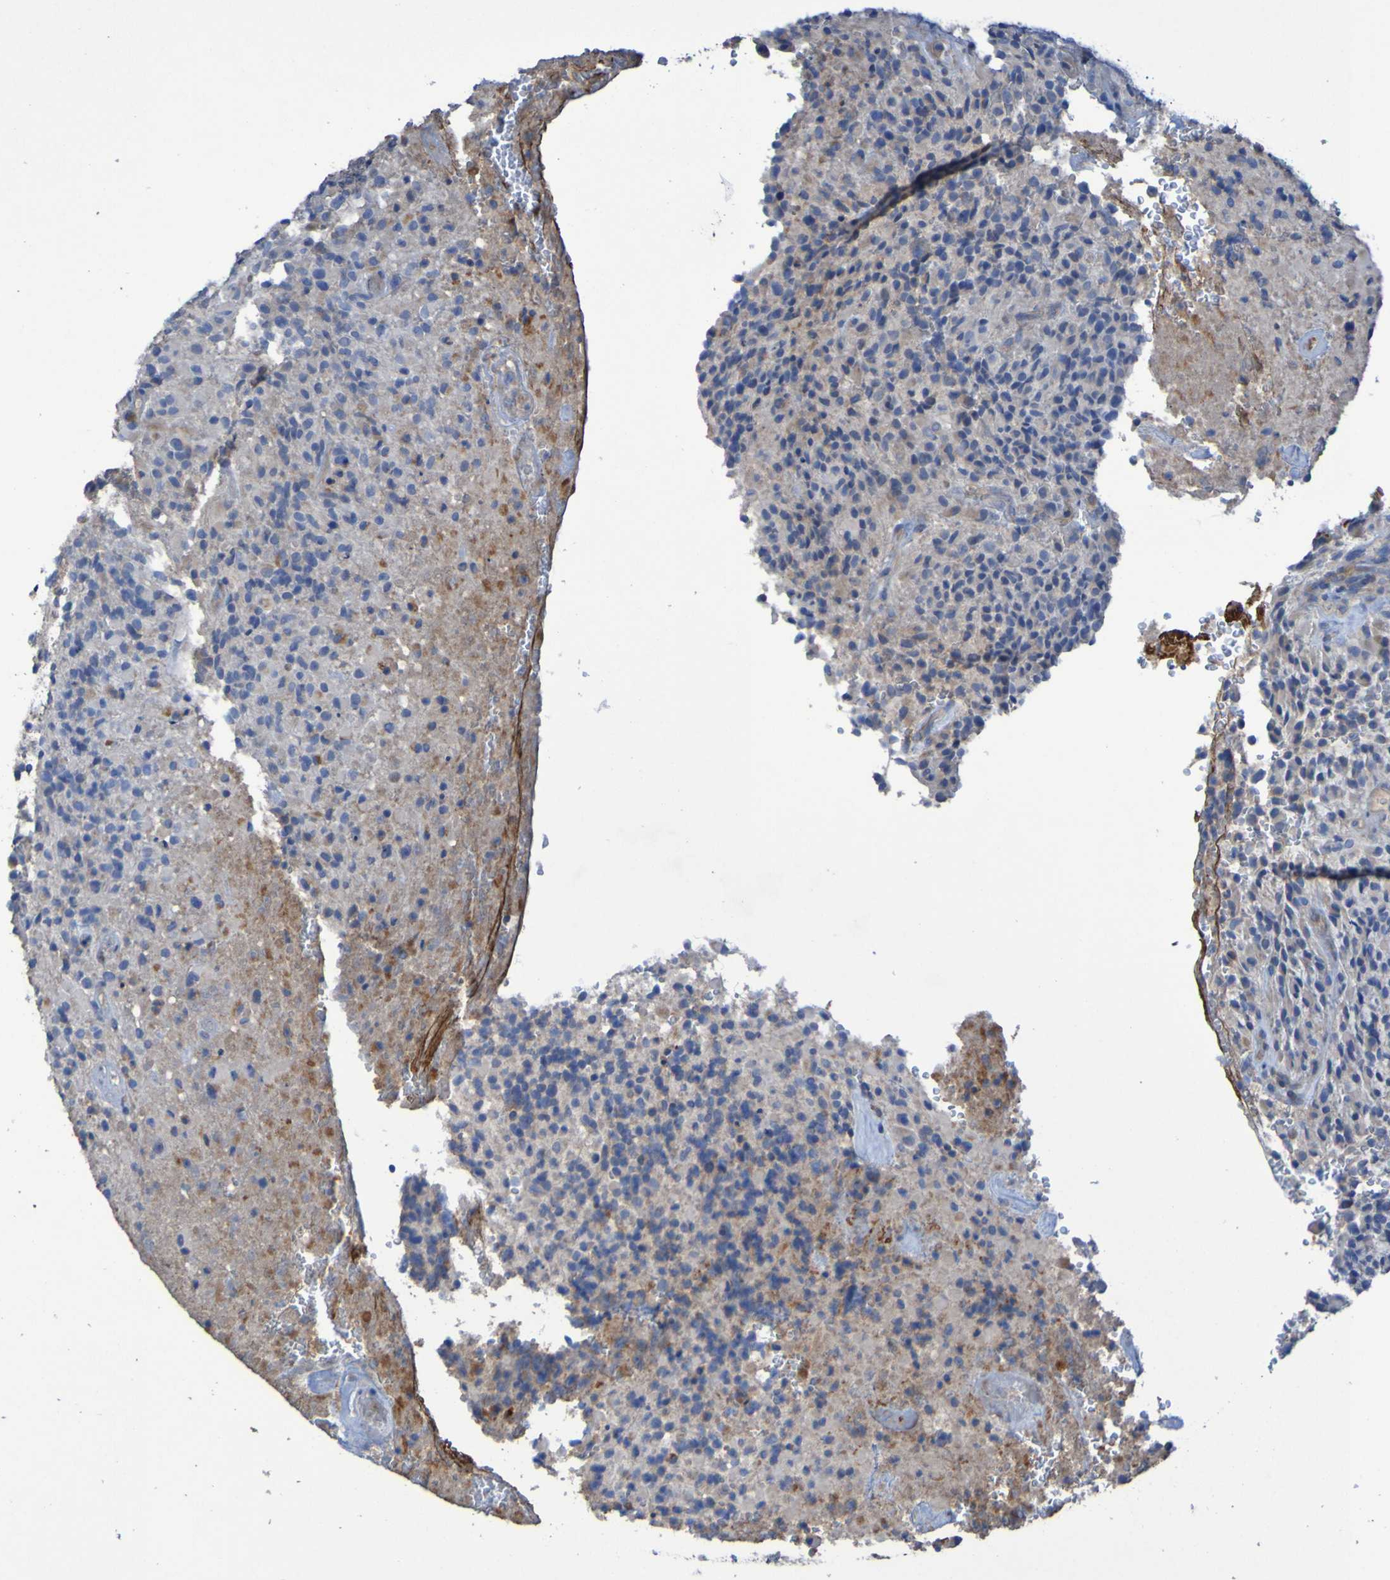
{"staining": {"intensity": "weak", "quantity": "<25%", "location": "cytoplasmic/membranous"}, "tissue": "glioma", "cell_type": "Tumor cells", "image_type": "cancer", "snomed": [{"axis": "morphology", "description": "Glioma, malignant, High grade"}, {"axis": "topography", "description": "Brain"}], "caption": "High magnification brightfield microscopy of glioma stained with DAB (brown) and counterstained with hematoxylin (blue): tumor cells show no significant expression.", "gene": "ARHGEF16", "patient": {"sex": "male", "age": 71}}